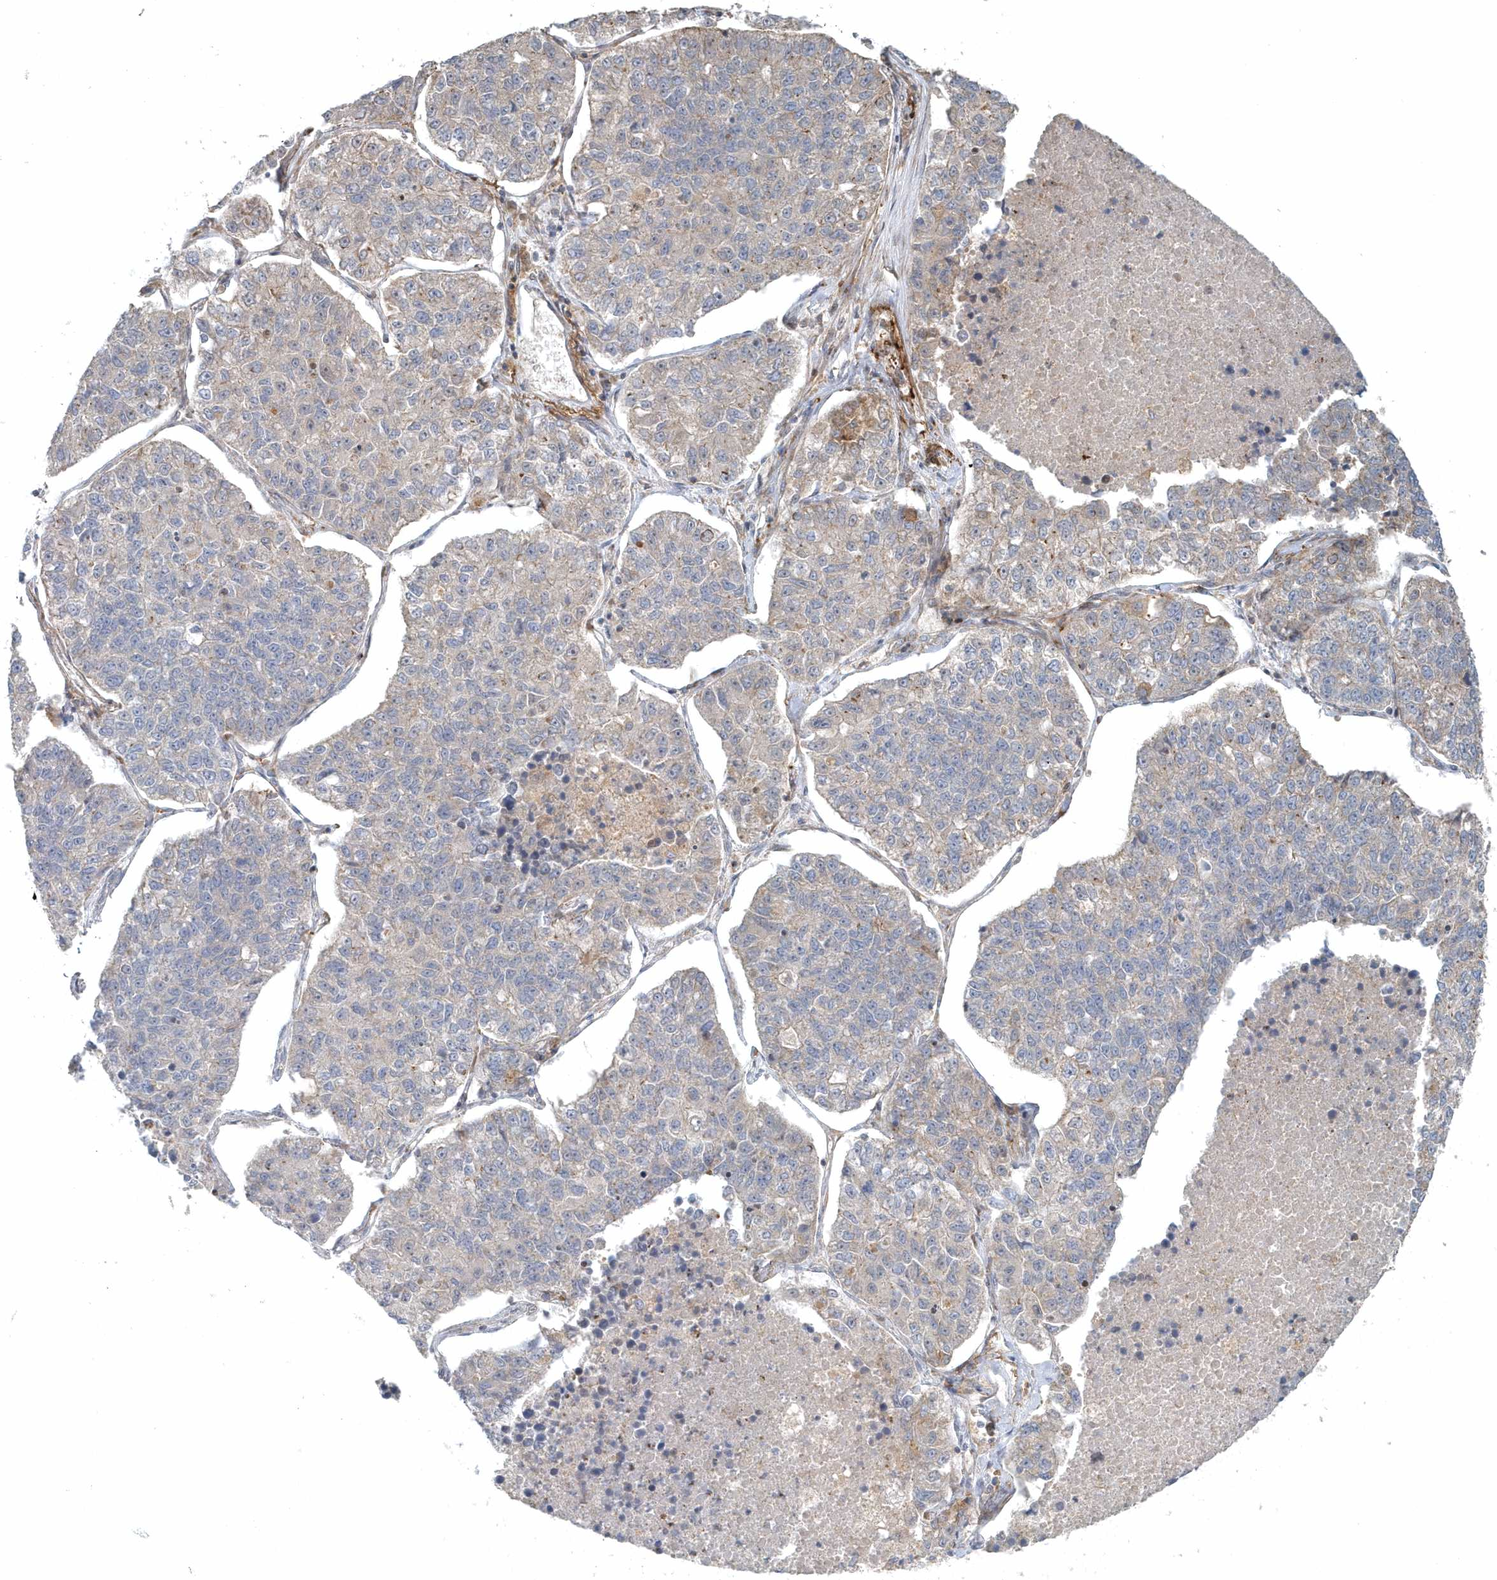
{"staining": {"intensity": "negative", "quantity": "none", "location": "none"}, "tissue": "lung cancer", "cell_type": "Tumor cells", "image_type": "cancer", "snomed": [{"axis": "morphology", "description": "Adenocarcinoma, NOS"}, {"axis": "topography", "description": "Lung"}], "caption": "Immunohistochemistry (IHC) of lung adenocarcinoma displays no staining in tumor cells. (DAB (3,3'-diaminobenzidine) IHC visualized using brightfield microscopy, high magnification).", "gene": "MMUT", "patient": {"sex": "male", "age": 49}}